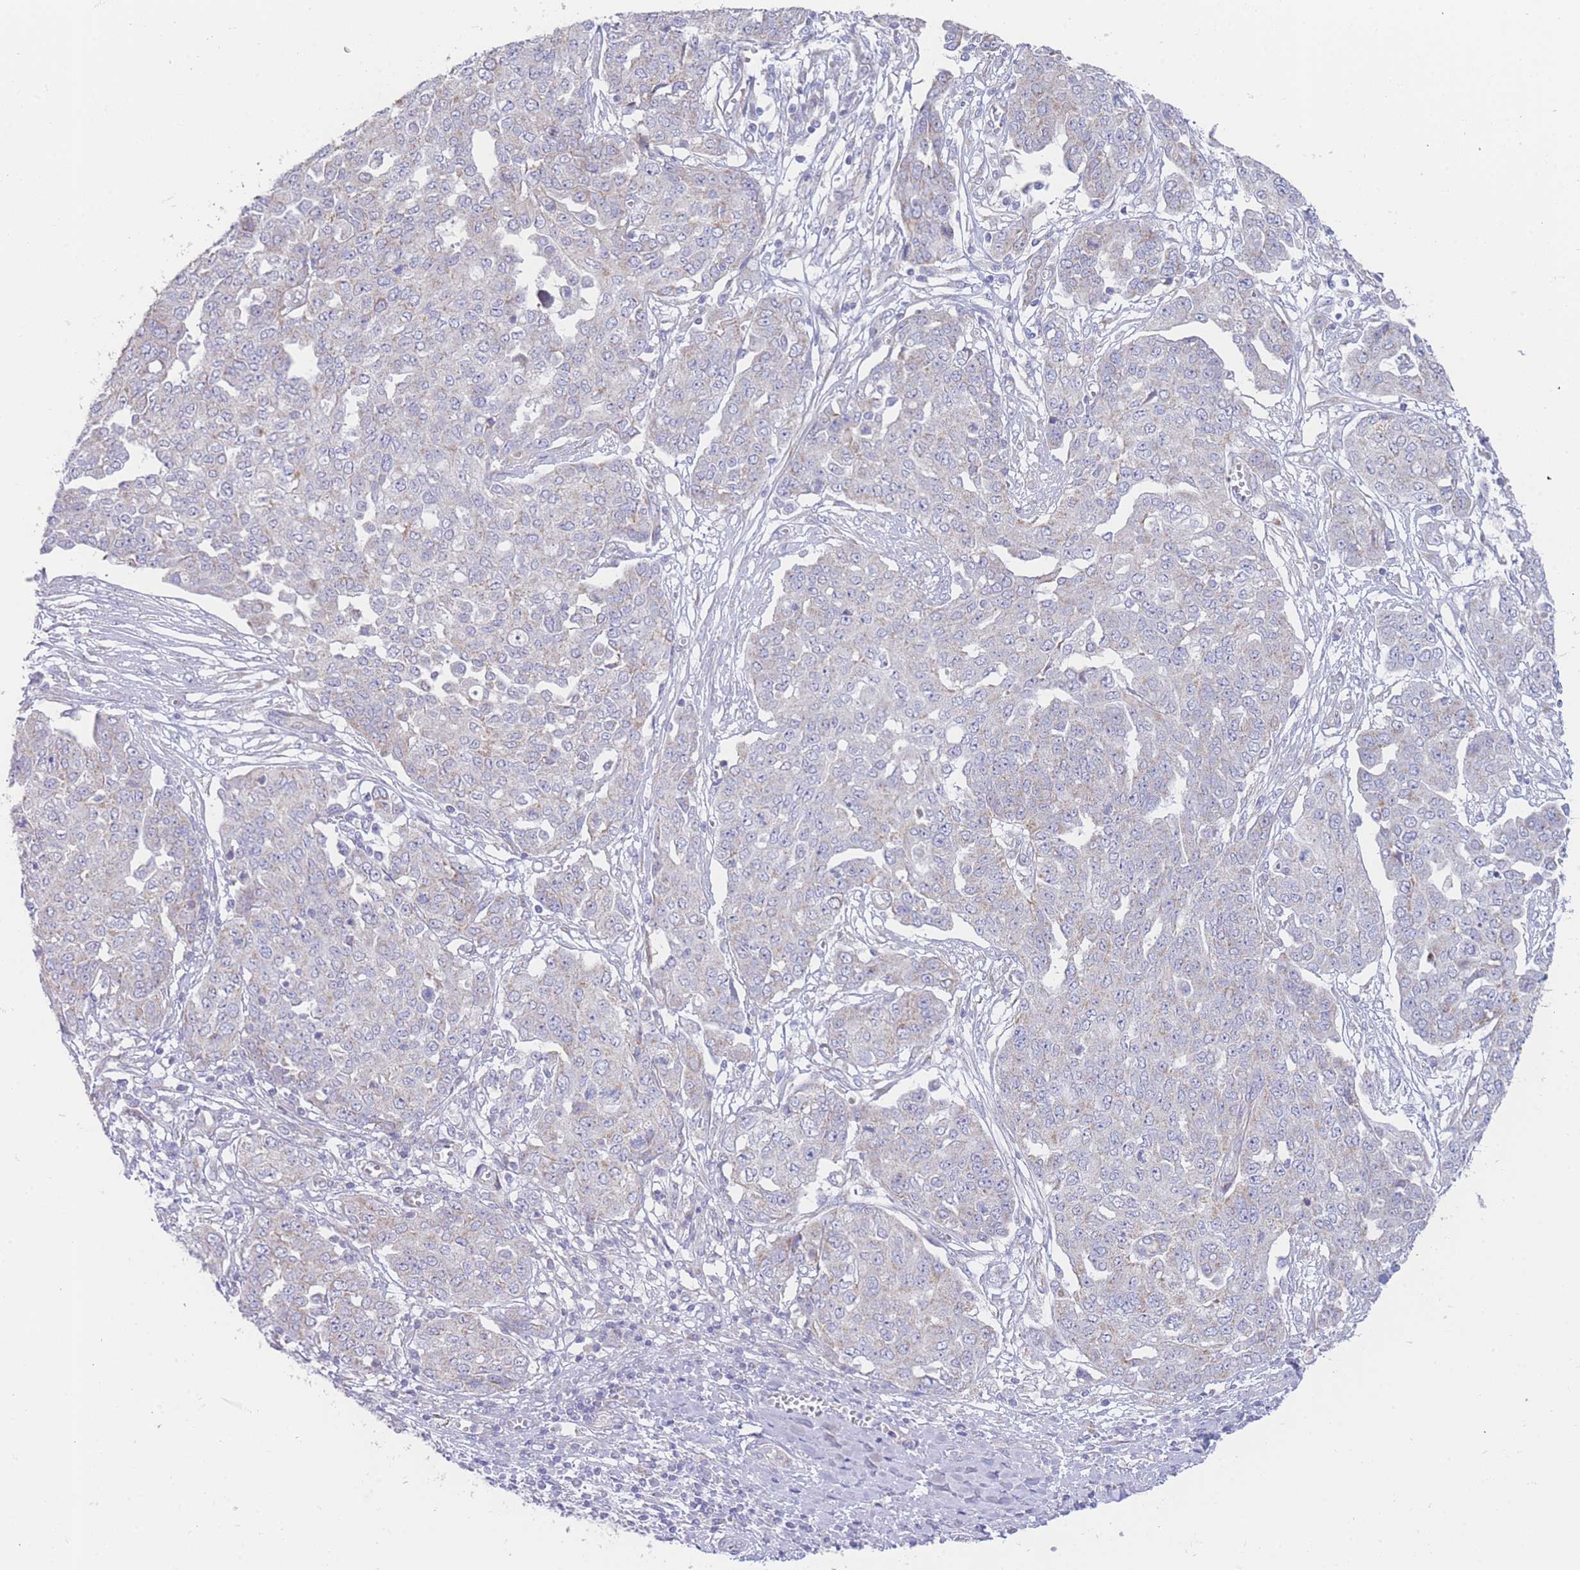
{"staining": {"intensity": "negative", "quantity": "none", "location": "none"}, "tissue": "ovarian cancer", "cell_type": "Tumor cells", "image_type": "cancer", "snomed": [{"axis": "morphology", "description": "Cystadenocarcinoma, serous, NOS"}, {"axis": "topography", "description": "Soft tissue"}, {"axis": "topography", "description": "Ovary"}], "caption": "Tumor cells are negative for brown protein staining in ovarian cancer.", "gene": "GPAM", "patient": {"sex": "female", "age": 57}}